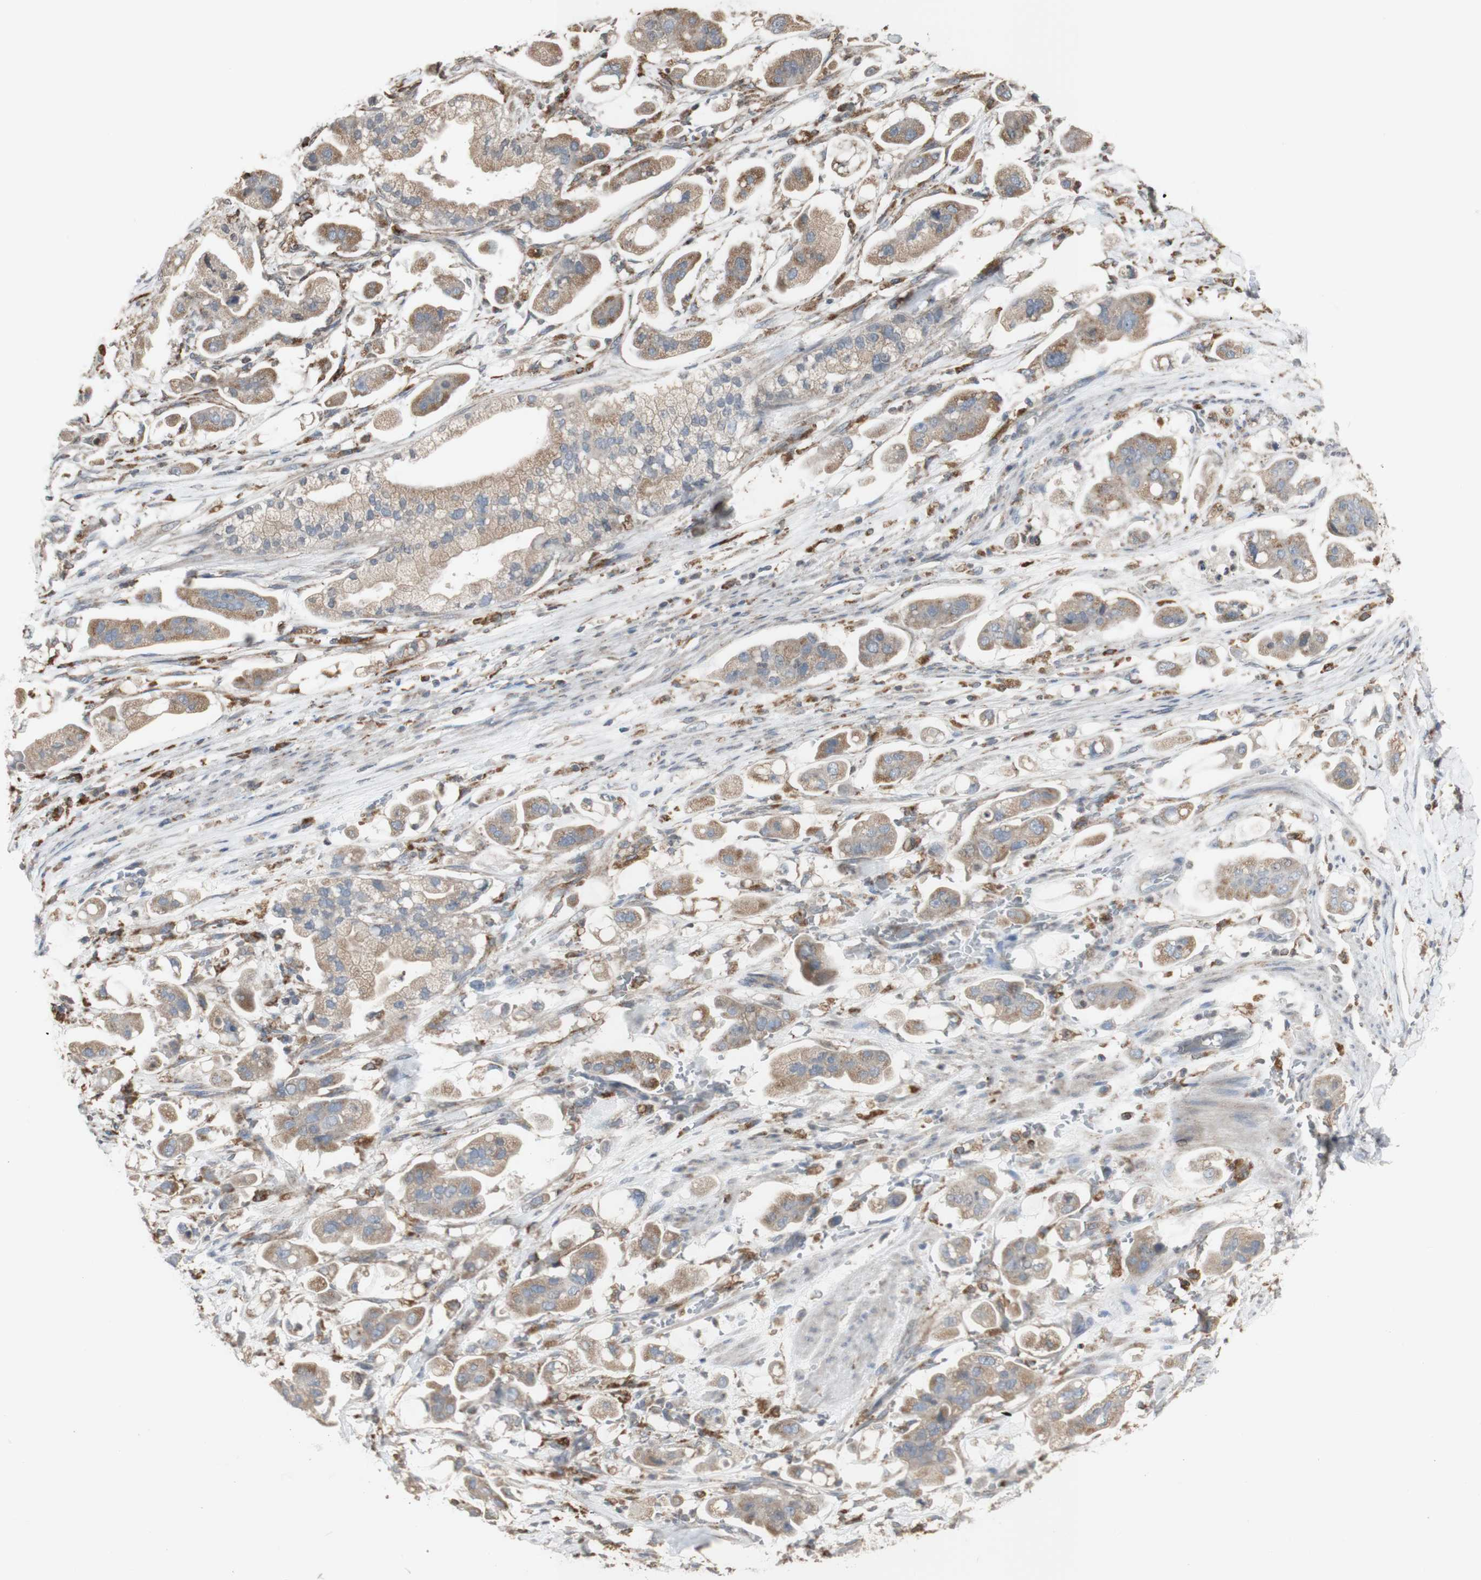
{"staining": {"intensity": "moderate", "quantity": ">75%", "location": "cytoplasmic/membranous"}, "tissue": "stomach cancer", "cell_type": "Tumor cells", "image_type": "cancer", "snomed": [{"axis": "morphology", "description": "Adenocarcinoma, NOS"}, {"axis": "topography", "description": "Stomach"}], "caption": "Tumor cells display medium levels of moderate cytoplasmic/membranous positivity in approximately >75% of cells in human stomach cancer.", "gene": "ATP6V1E1", "patient": {"sex": "male", "age": 62}}